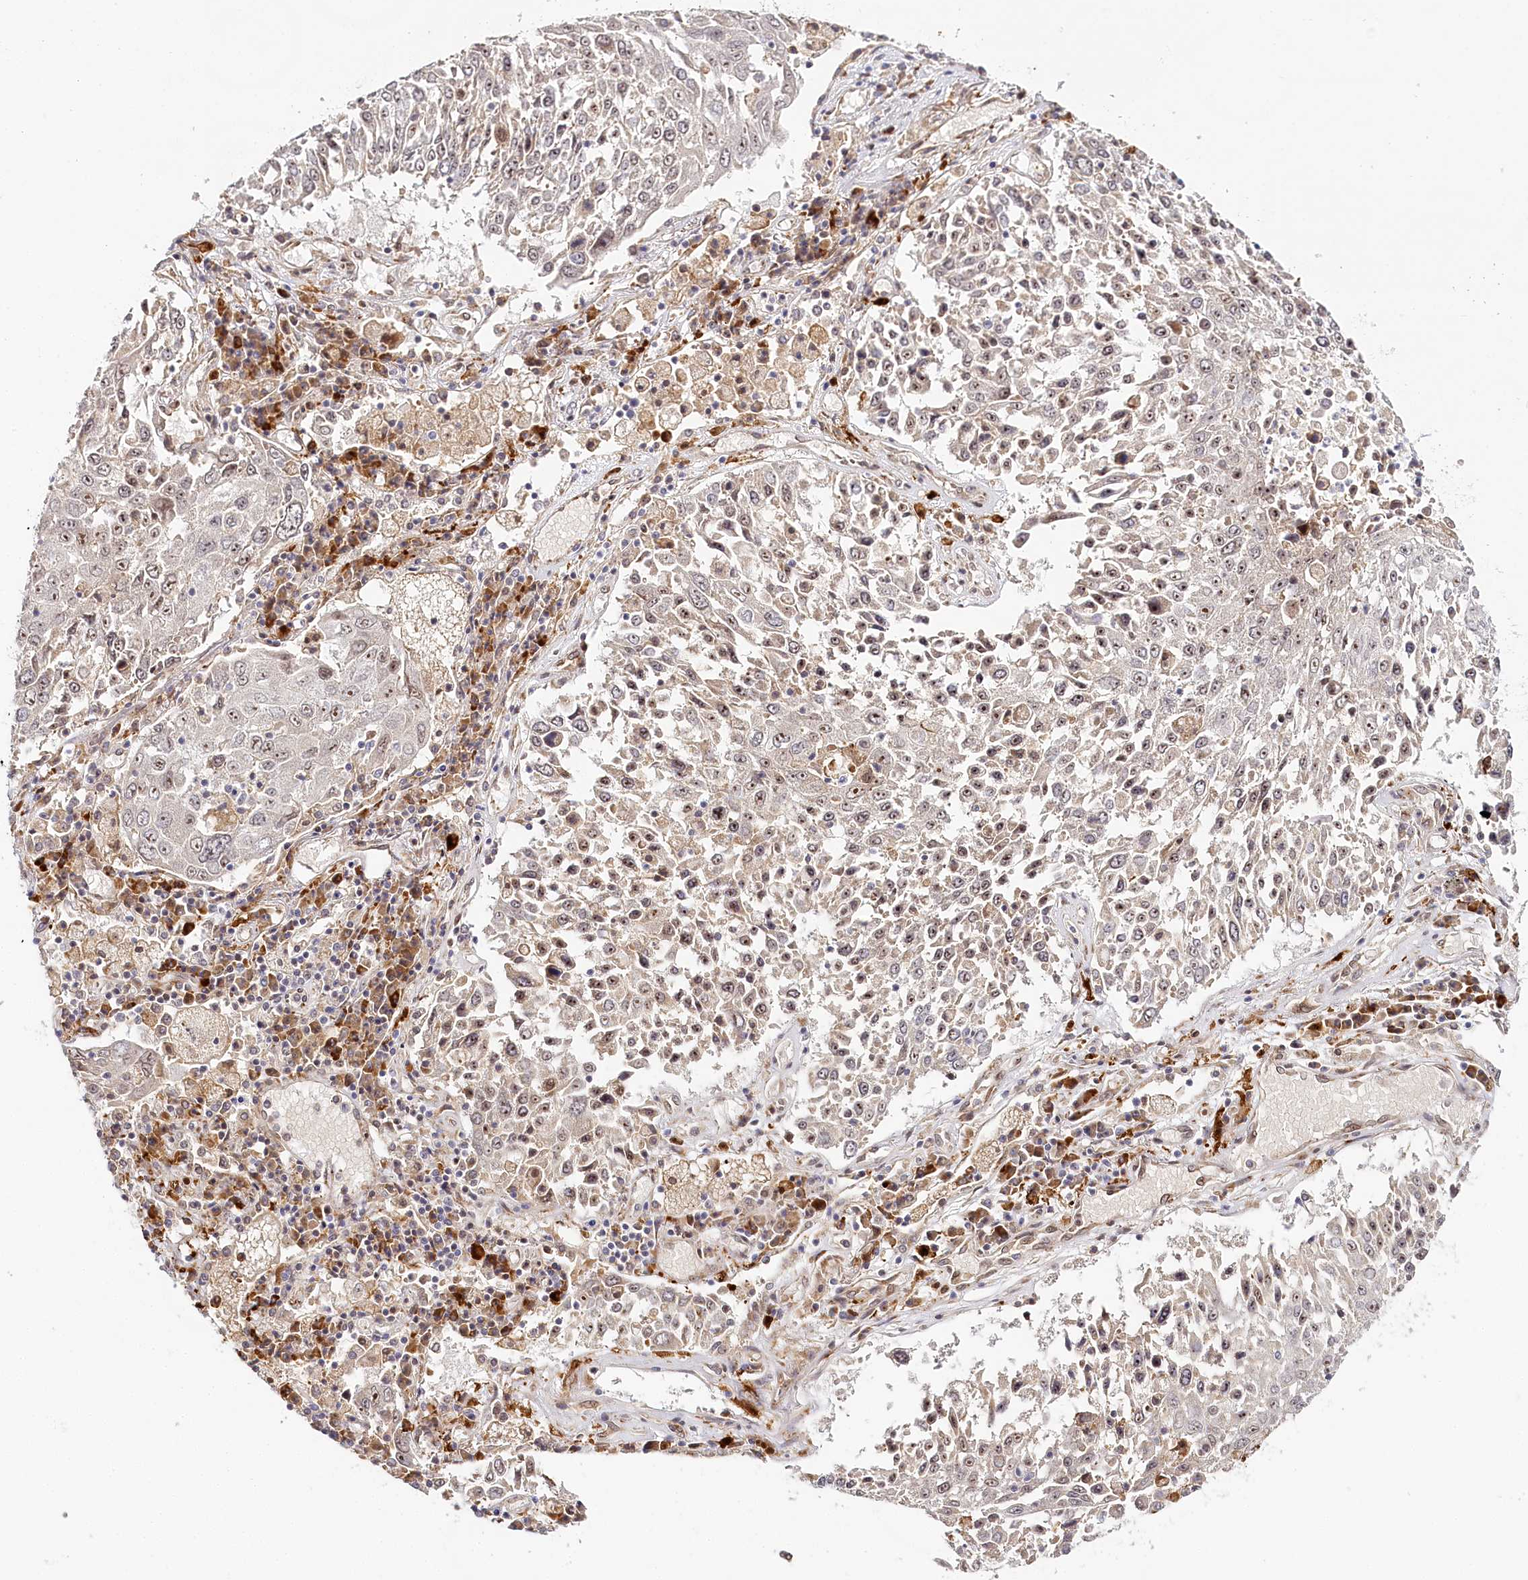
{"staining": {"intensity": "moderate", "quantity": "25%-75%", "location": "nuclear"}, "tissue": "lung cancer", "cell_type": "Tumor cells", "image_type": "cancer", "snomed": [{"axis": "morphology", "description": "Squamous cell carcinoma, NOS"}, {"axis": "topography", "description": "Lung"}], "caption": "High-power microscopy captured an immunohistochemistry (IHC) histopathology image of lung squamous cell carcinoma, revealing moderate nuclear positivity in approximately 25%-75% of tumor cells. The staining was performed using DAB (3,3'-diaminobenzidine) to visualize the protein expression in brown, while the nuclei were stained in blue with hematoxylin (Magnification: 20x).", "gene": "WDR36", "patient": {"sex": "male", "age": 65}}